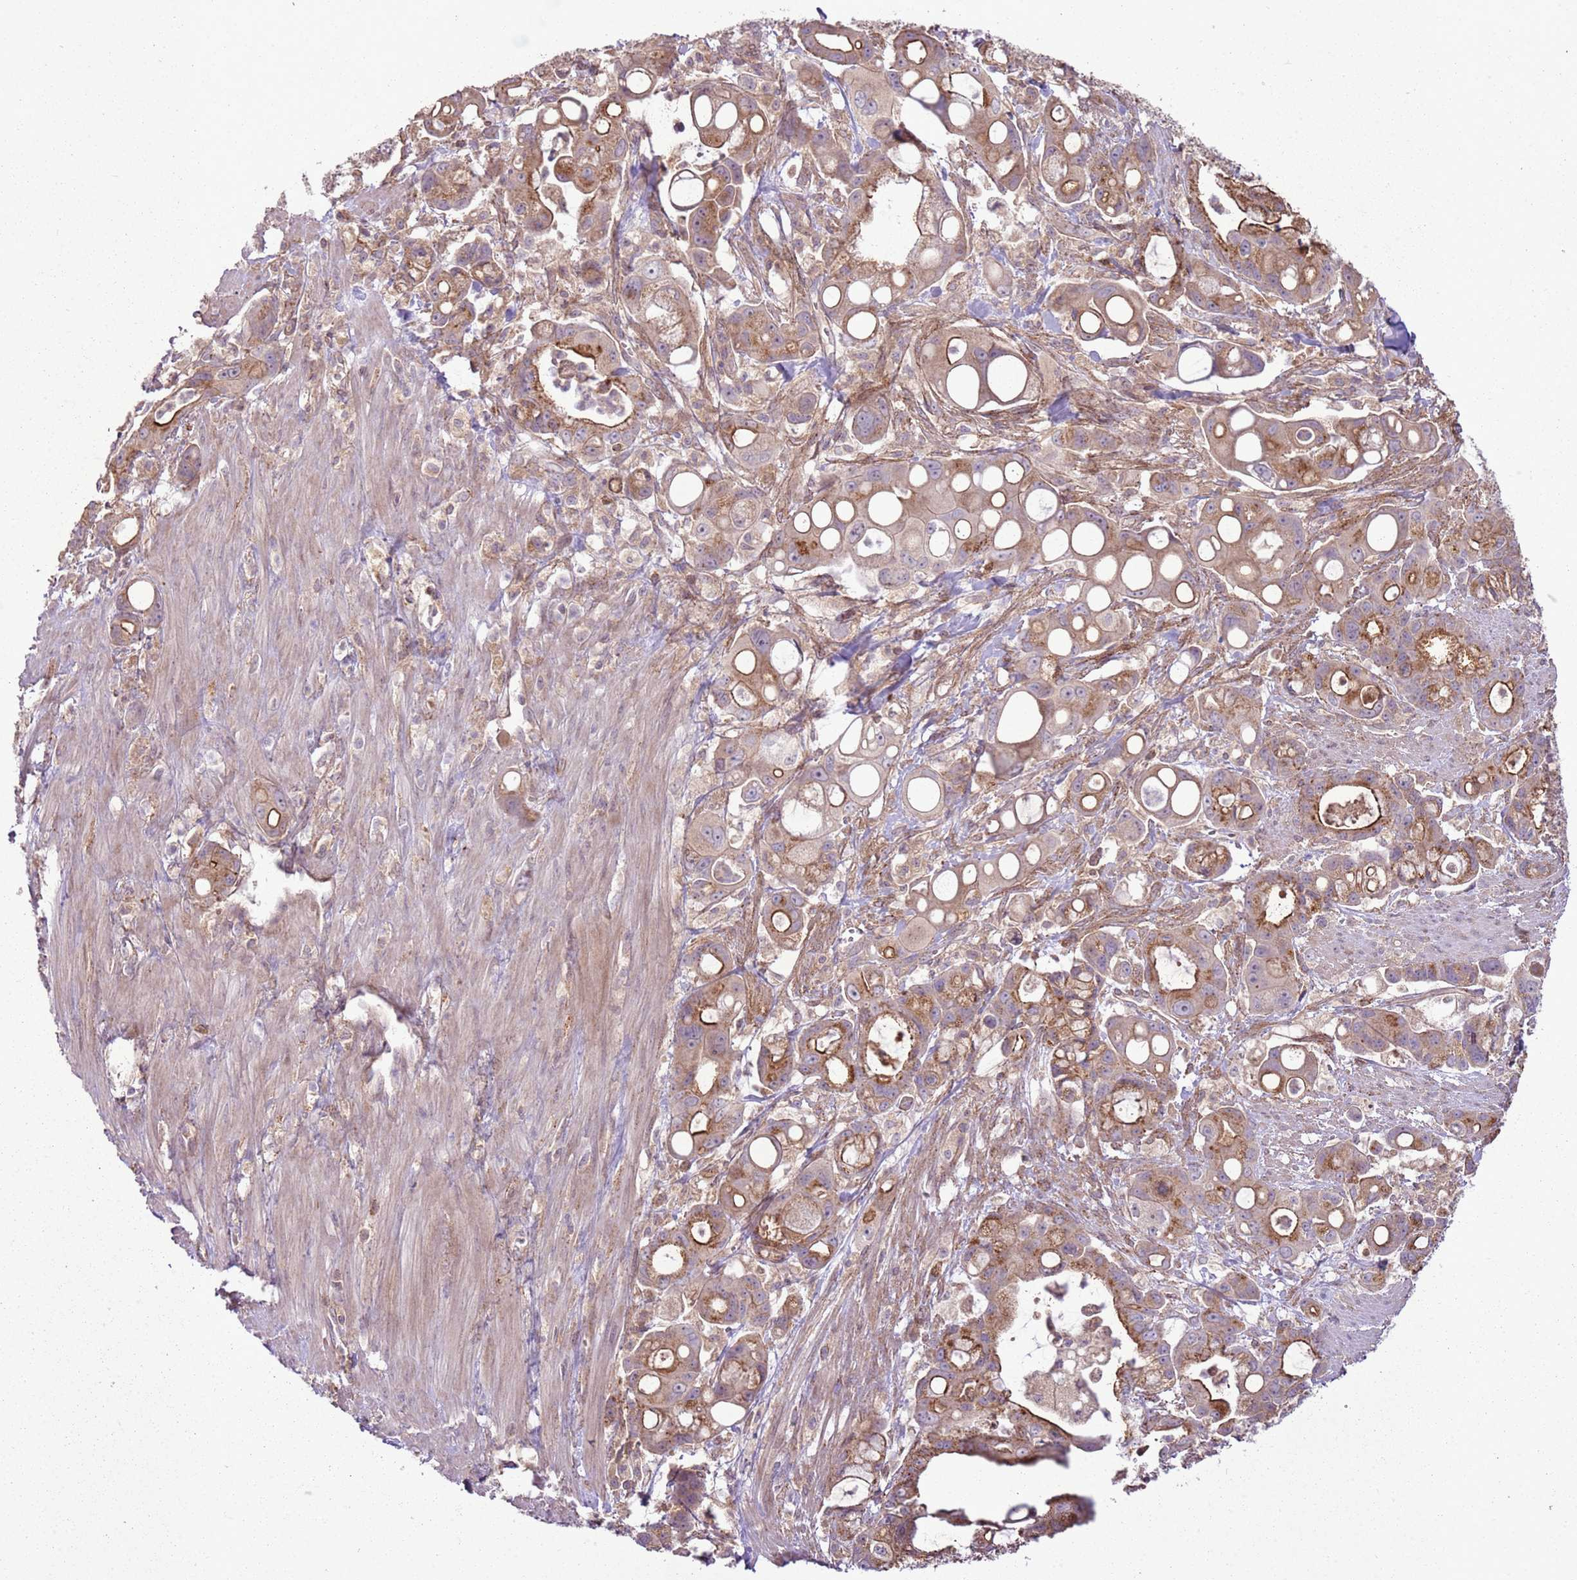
{"staining": {"intensity": "strong", "quantity": "25%-75%", "location": "cytoplasmic/membranous"}, "tissue": "pancreatic cancer", "cell_type": "Tumor cells", "image_type": "cancer", "snomed": [{"axis": "morphology", "description": "Adenocarcinoma, NOS"}, {"axis": "topography", "description": "Pancreas"}], "caption": "Tumor cells demonstrate strong cytoplasmic/membranous positivity in about 25%-75% of cells in pancreatic cancer (adenocarcinoma). Using DAB (3,3'-diaminobenzidine) (brown) and hematoxylin (blue) stains, captured at high magnification using brightfield microscopy.", "gene": "ANKRD24", "patient": {"sex": "male", "age": 68}}